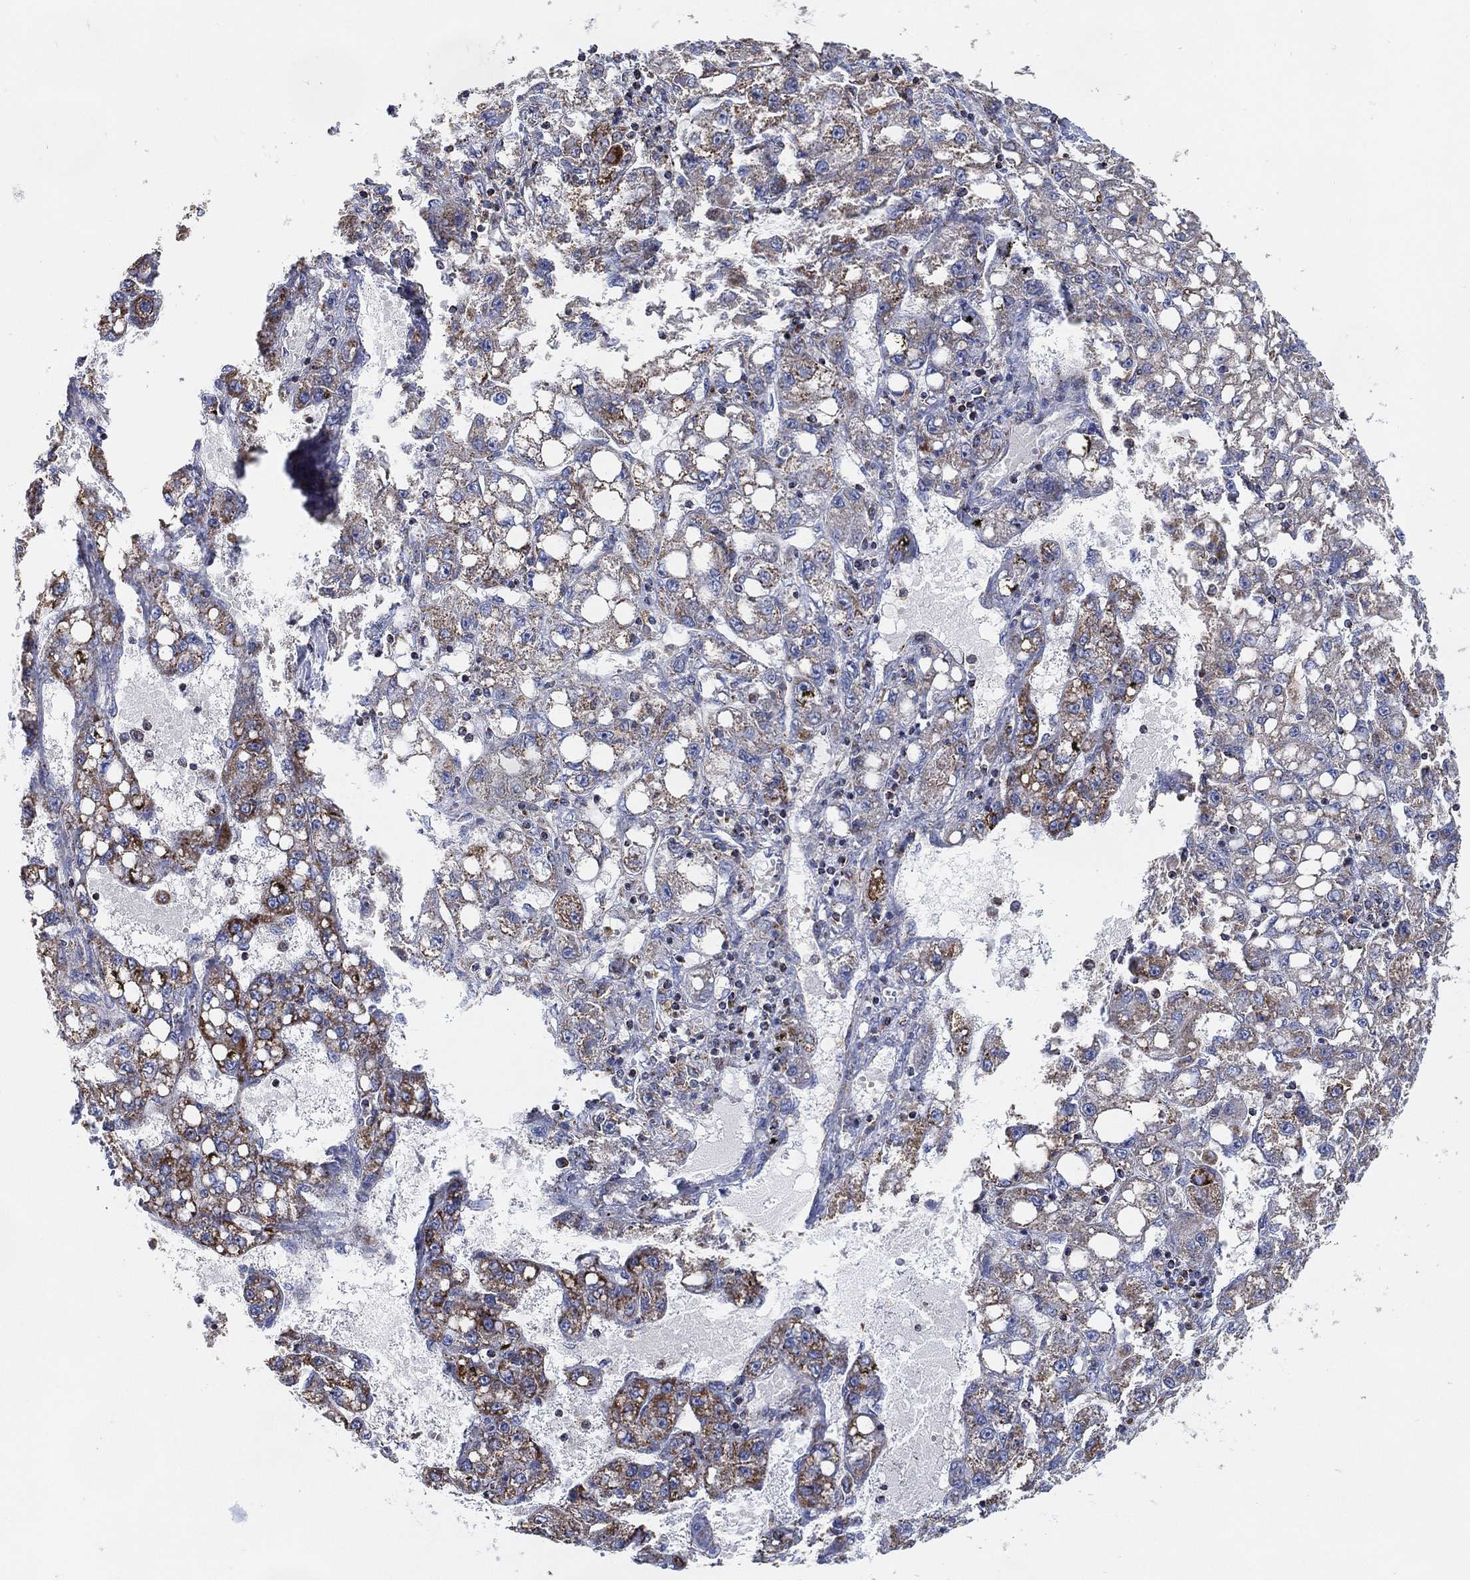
{"staining": {"intensity": "moderate", "quantity": "<25%", "location": "cytoplasmic/membranous"}, "tissue": "liver cancer", "cell_type": "Tumor cells", "image_type": "cancer", "snomed": [{"axis": "morphology", "description": "Carcinoma, Hepatocellular, NOS"}, {"axis": "topography", "description": "Liver"}], "caption": "Immunohistochemical staining of human liver hepatocellular carcinoma exhibits low levels of moderate cytoplasmic/membranous expression in about <25% of tumor cells.", "gene": "GCAT", "patient": {"sex": "female", "age": 65}}